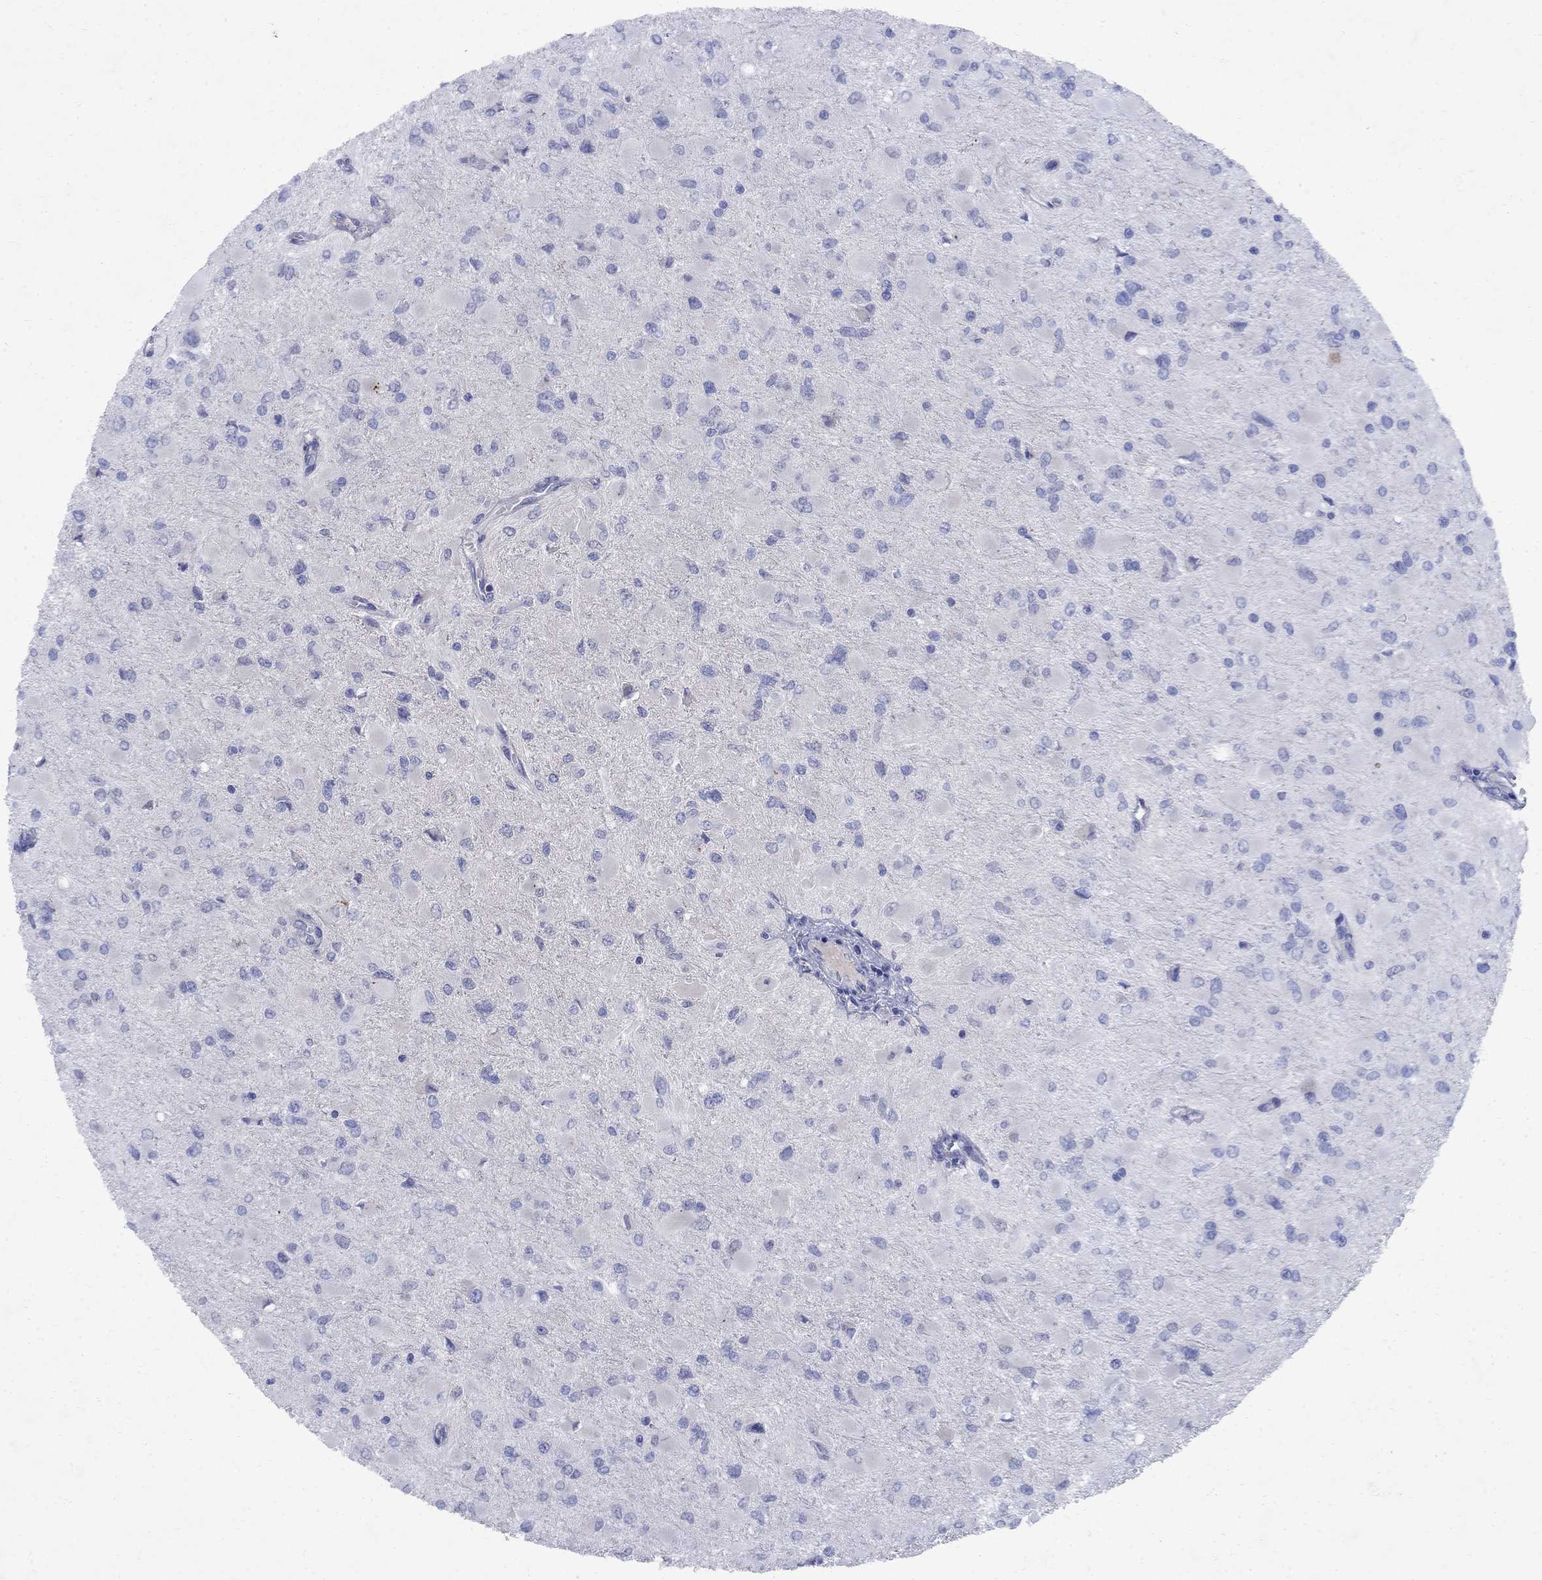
{"staining": {"intensity": "negative", "quantity": "none", "location": "none"}, "tissue": "glioma", "cell_type": "Tumor cells", "image_type": "cancer", "snomed": [{"axis": "morphology", "description": "Glioma, malignant, High grade"}, {"axis": "topography", "description": "Cerebral cortex"}], "caption": "Immunohistochemical staining of human glioma shows no significant expression in tumor cells. (DAB (3,3'-diaminobenzidine) IHC with hematoxylin counter stain).", "gene": "STAB2", "patient": {"sex": "female", "age": 36}}